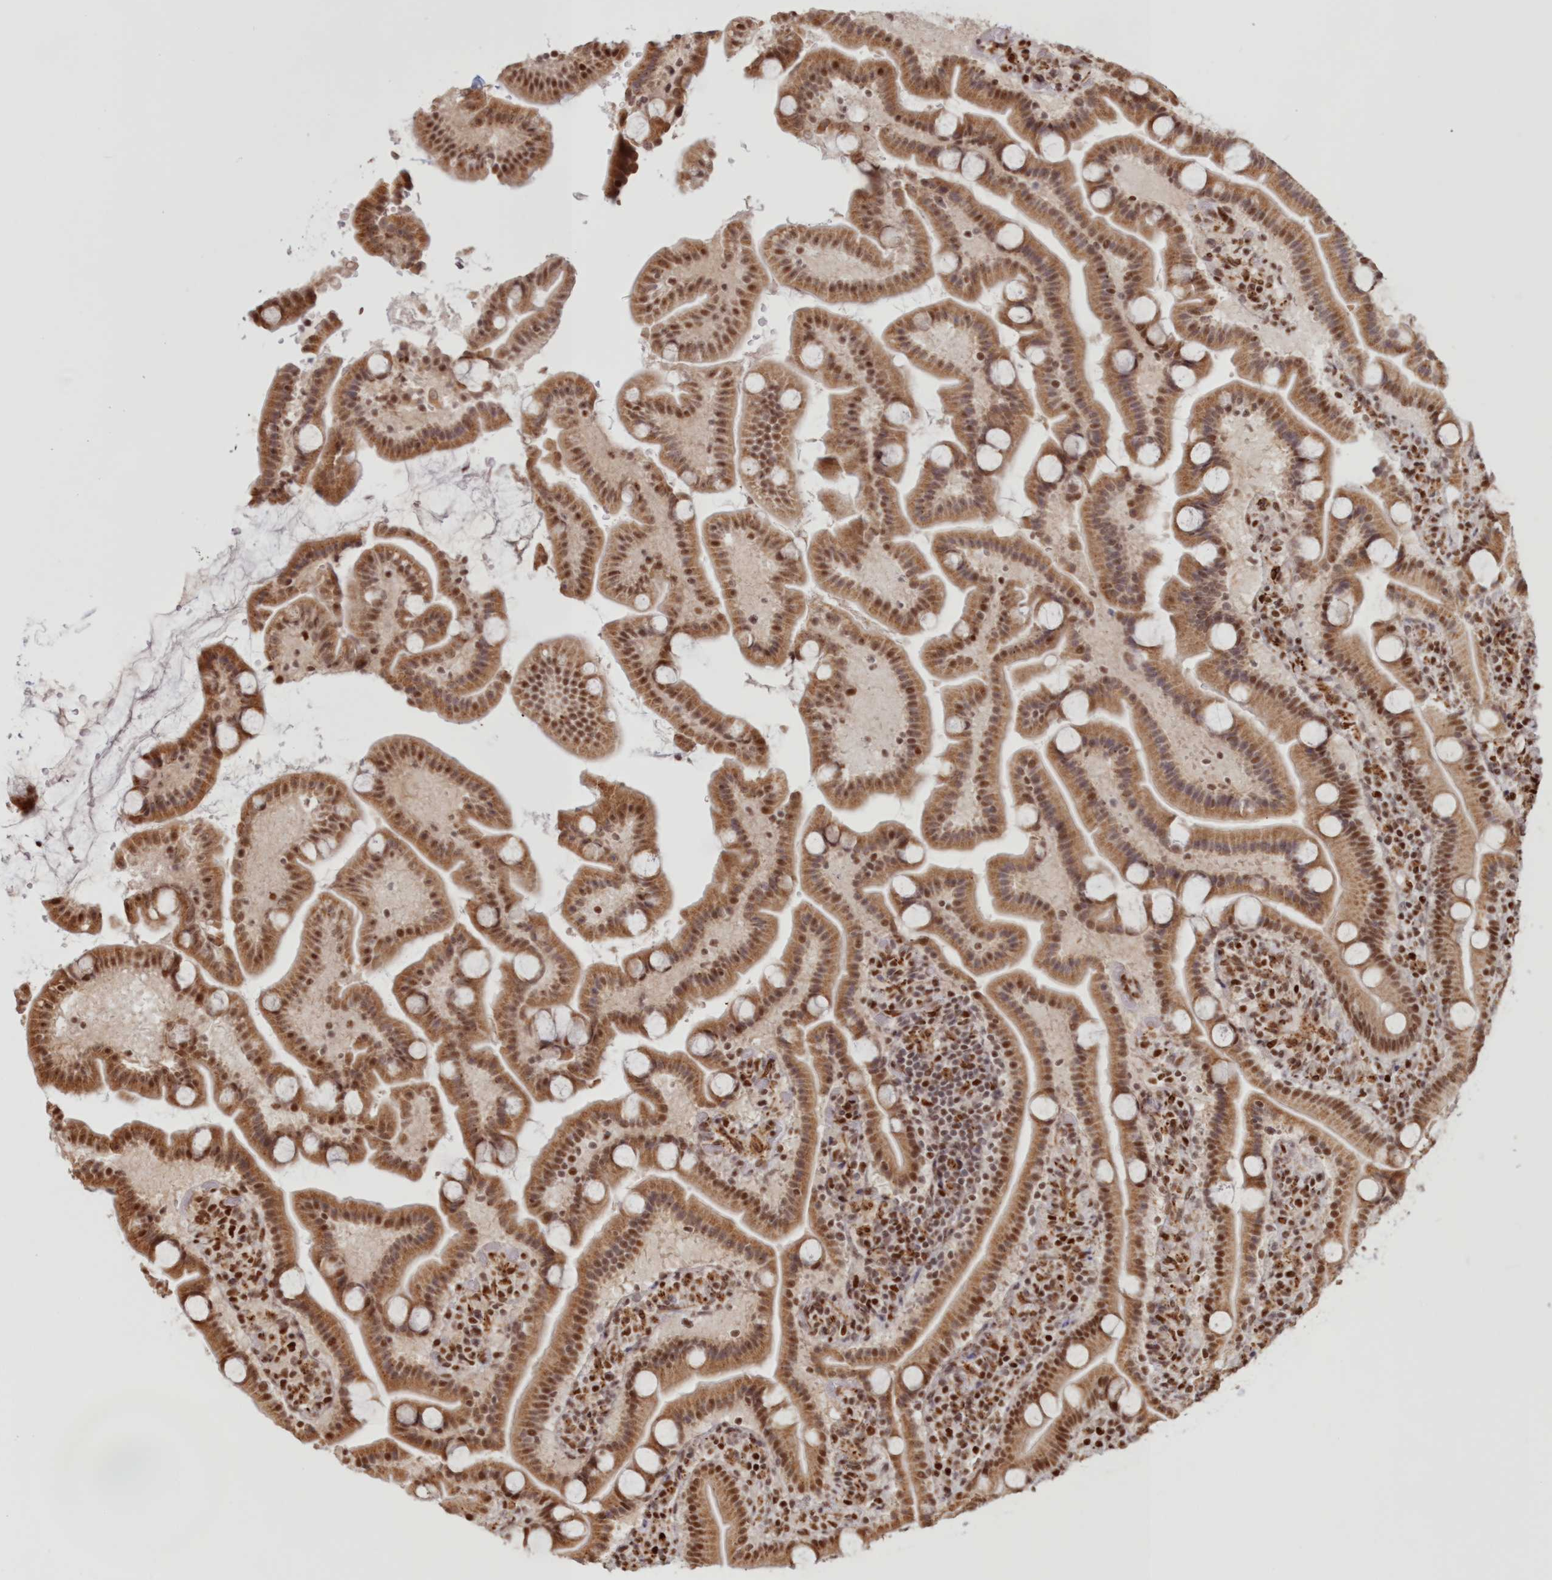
{"staining": {"intensity": "moderate", "quantity": ">75%", "location": "cytoplasmic/membranous,nuclear"}, "tissue": "duodenum", "cell_type": "Glandular cells", "image_type": "normal", "snomed": [{"axis": "morphology", "description": "Normal tissue, NOS"}, {"axis": "topography", "description": "Duodenum"}], "caption": "Immunohistochemistry (IHC) staining of benign duodenum, which exhibits medium levels of moderate cytoplasmic/membranous,nuclear positivity in approximately >75% of glandular cells indicating moderate cytoplasmic/membranous,nuclear protein staining. The staining was performed using DAB (3,3'-diaminobenzidine) (brown) for protein detection and nuclei were counterstained in hematoxylin (blue).", "gene": "POLR2B", "patient": {"sex": "male", "age": 55}}